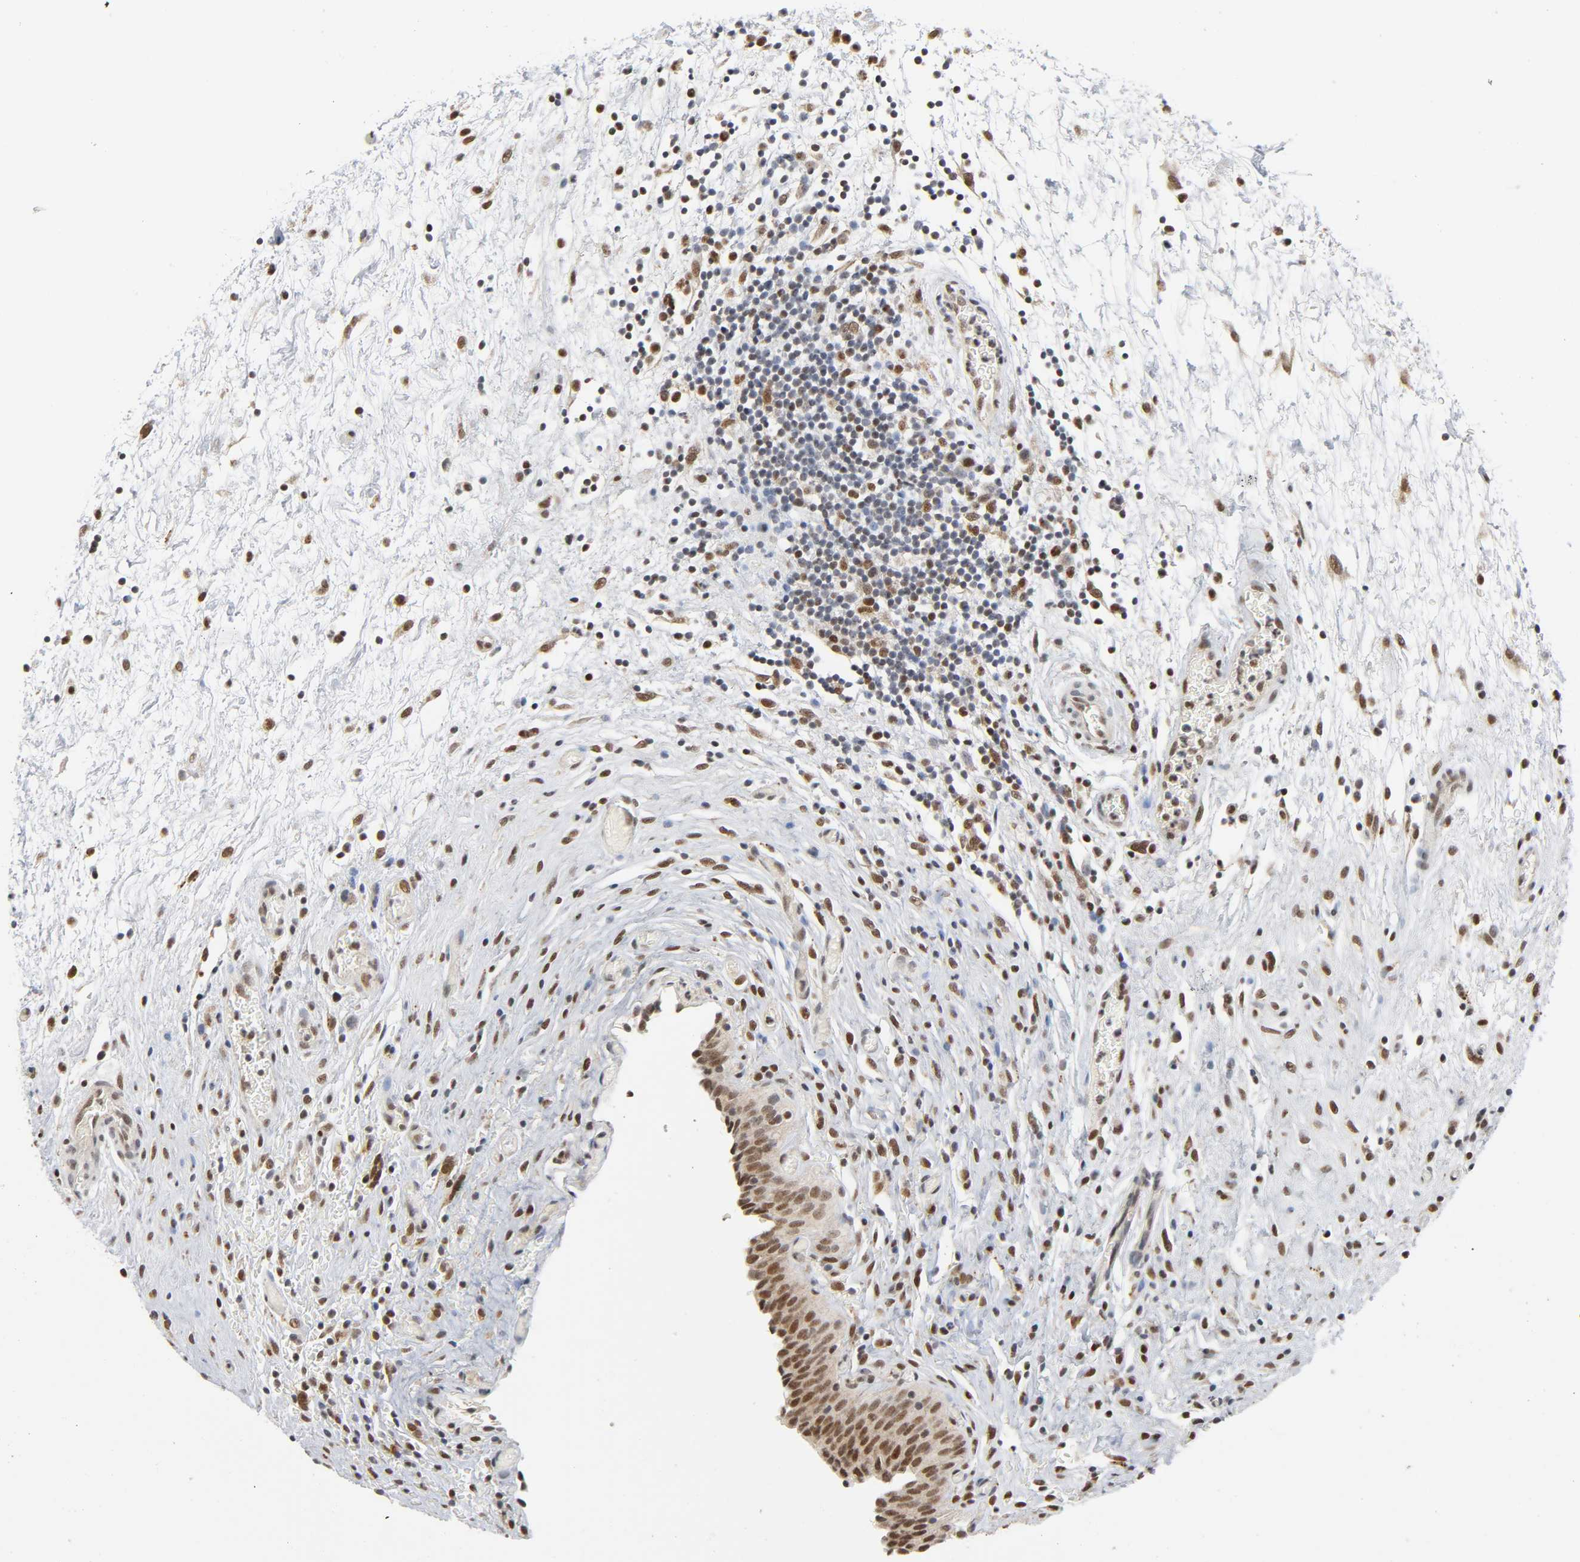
{"staining": {"intensity": "strong", "quantity": ">75%", "location": "cytoplasmic/membranous,nuclear"}, "tissue": "urinary bladder", "cell_type": "Urothelial cells", "image_type": "normal", "snomed": [{"axis": "morphology", "description": "Normal tissue, NOS"}, {"axis": "topography", "description": "Urinary bladder"}], "caption": "Immunohistochemistry (IHC) photomicrograph of unremarkable human urinary bladder stained for a protein (brown), which exhibits high levels of strong cytoplasmic/membranous,nuclear staining in about >75% of urothelial cells.", "gene": "KAT2B", "patient": {"sex": "male", "age": 51}}